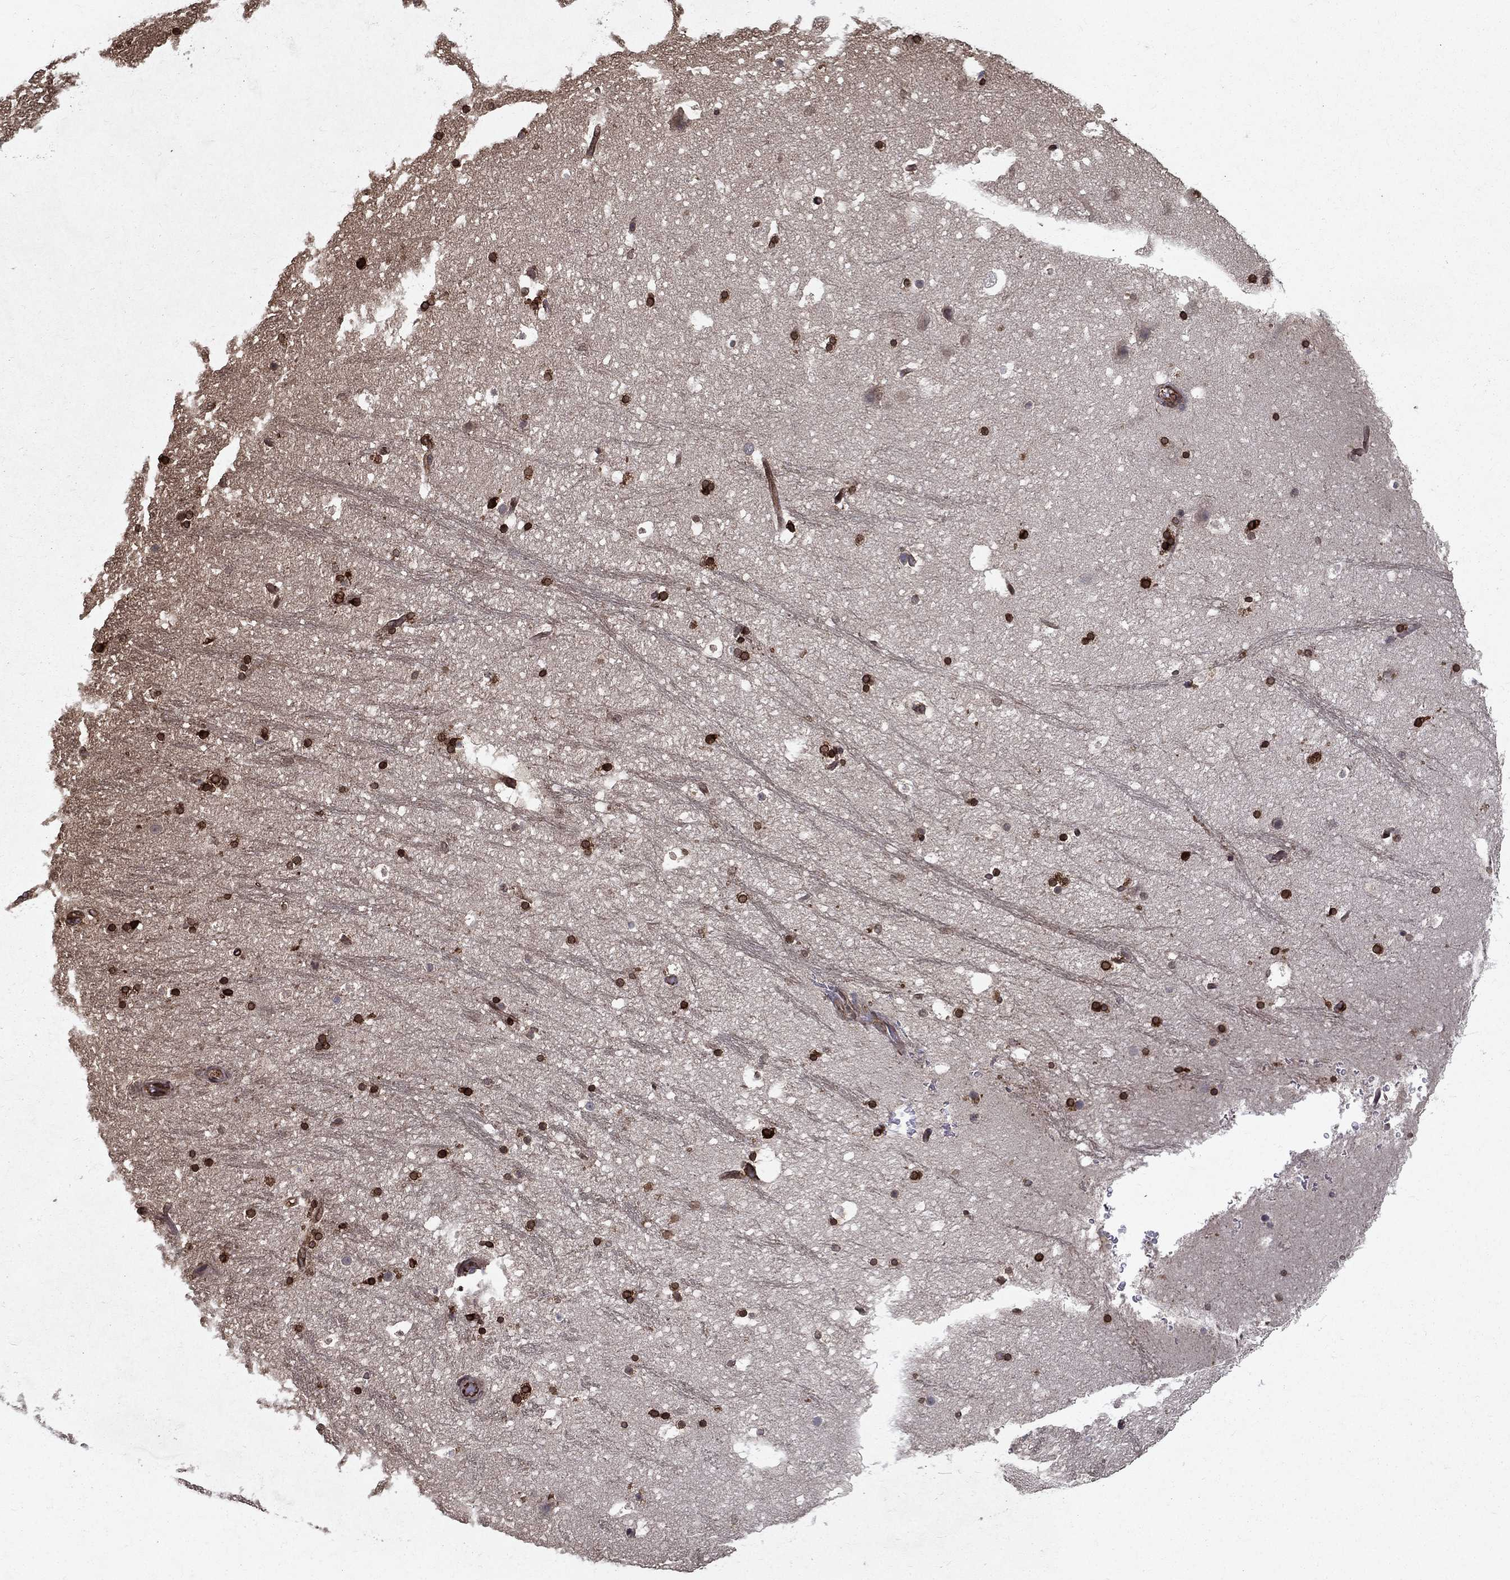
{"staining": {"intensity": "strong", "quantity": ">75%", "location": "cytoplasmic/membranous"}, "tissue": "hippocampus", "cell_type": "Glial cells", "image_type": "normal", "snomed": [{"axis": "morphology", "description": "Normal tissue, NOS"}, {"axis": "topography", "description": "Hippocampus"}], "caption": "Hippocampus stained with immunohistochemistry (IHC) displays strong cytoplasmic/membranous expression in approximately >75% of glial cells. Nuclei are stained in blue.", "gene": "CERS2", "patient": {"sex": "male", "age": 51}}